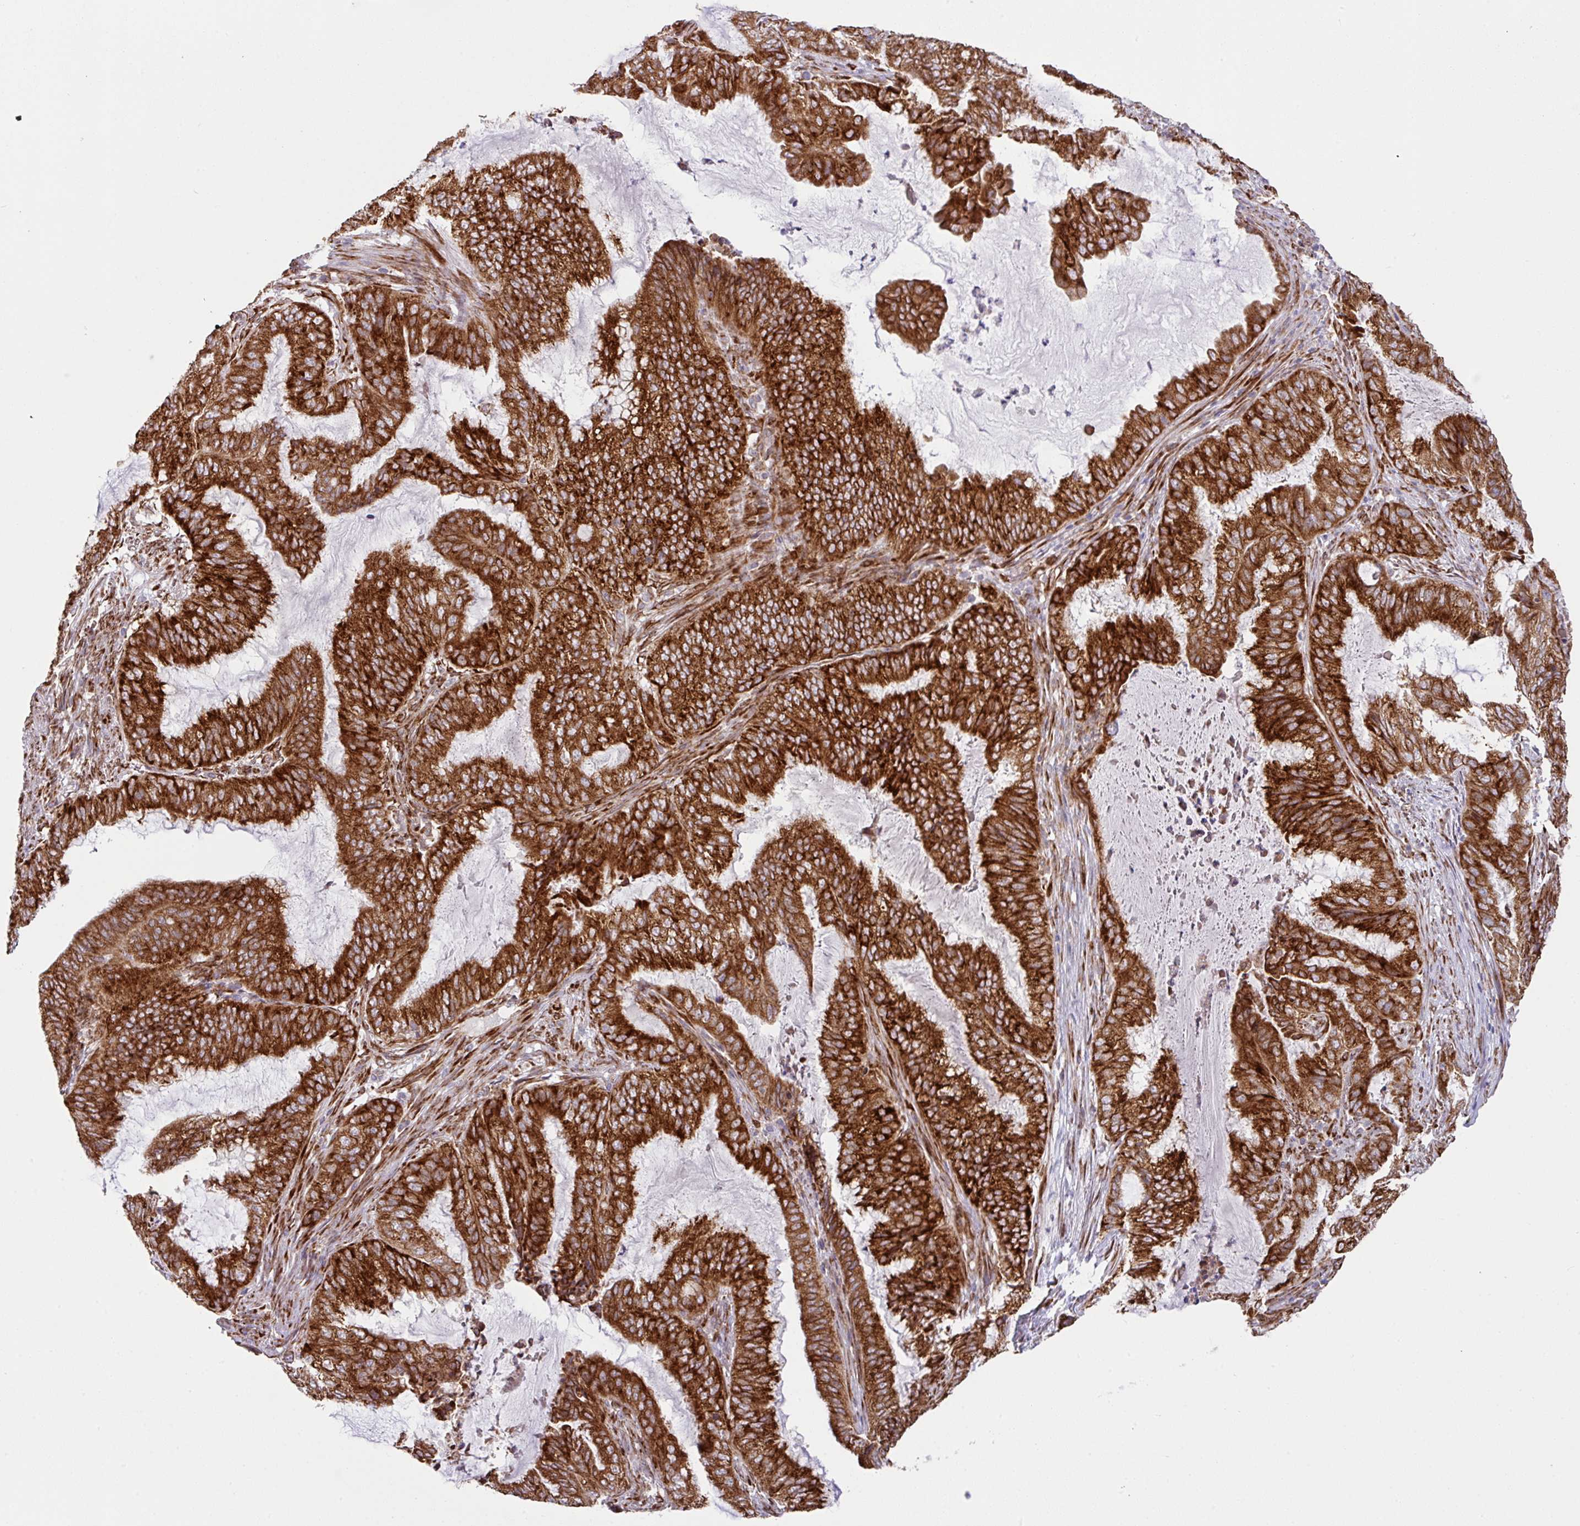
{"staining": {"intensity": "strong", "quantity": ">75%", "location": "cytoplasmic/membranous"}, "tissue": "endometrial cancer", "cell_type": "Tumor cells", "image_type": "cancer", "snomed": [{"axis": "morphology", "description": "Adenocarcinoma, NOS"}, {"axis": "topography", "description": "Endometrium"}], "caption": "A brown stain labels strong cytoplasmic/membranous staining of a protein in human endometrial cancer (adenocarcinoma) tumor cells.", "gene": "SLC39A7", "patient": {"sex": "female", "age": 51}}